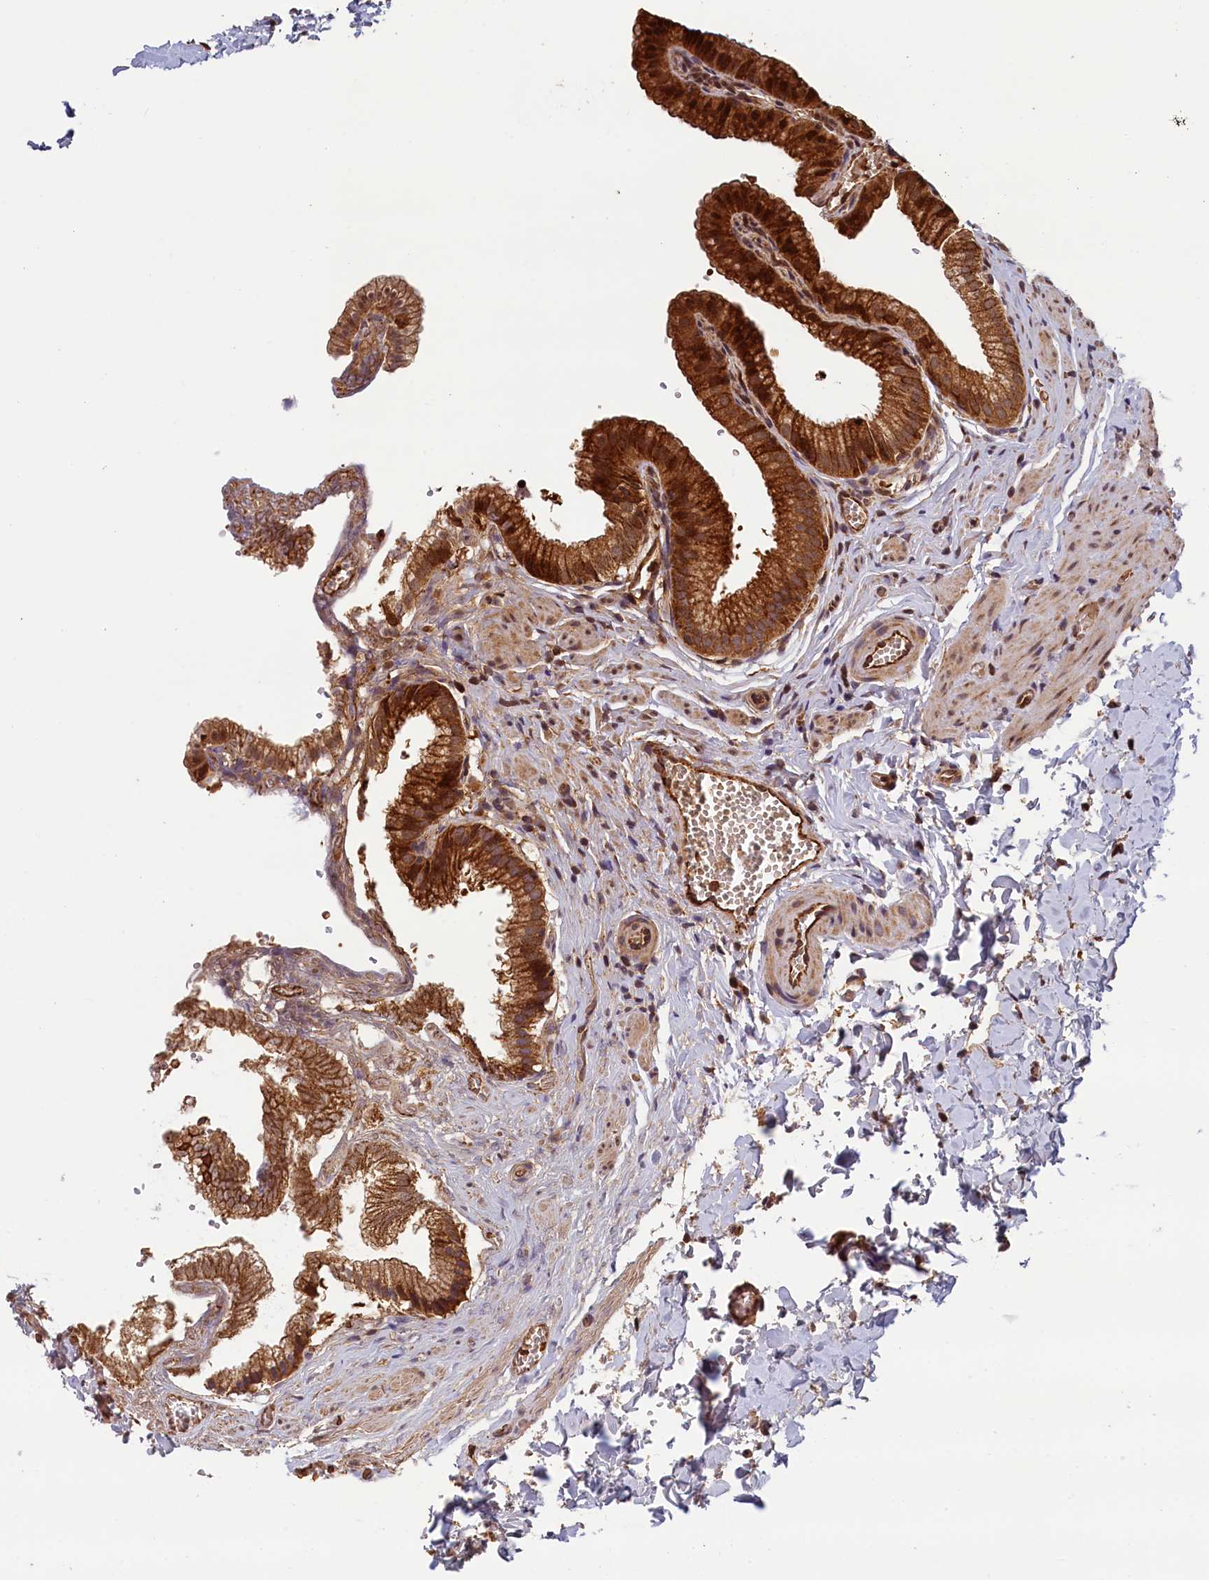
{"staining": {"intensity": "strong", "quantity": ">75%", "location": "cytoplasmic/membranous"}, "tissue": "gallbladder", "cell_type": "Glandular cells", "image_type": "normal", "snomed": [{"axis": "morphology", "description": "Normal tissue, NOS"}, {"axis": "topography", "description": "Gallbladder"}], "caption": "Immunohistochemical staining of normal gallbladder shows high levels of strong cytoplasmic/membranous staining in approximately >75% of glandular cells. The protein is shown in brown color, while the nuclei are stained blue.", "gene": "ACSBG1", "patient": {"sex": "male", "age": 38}}